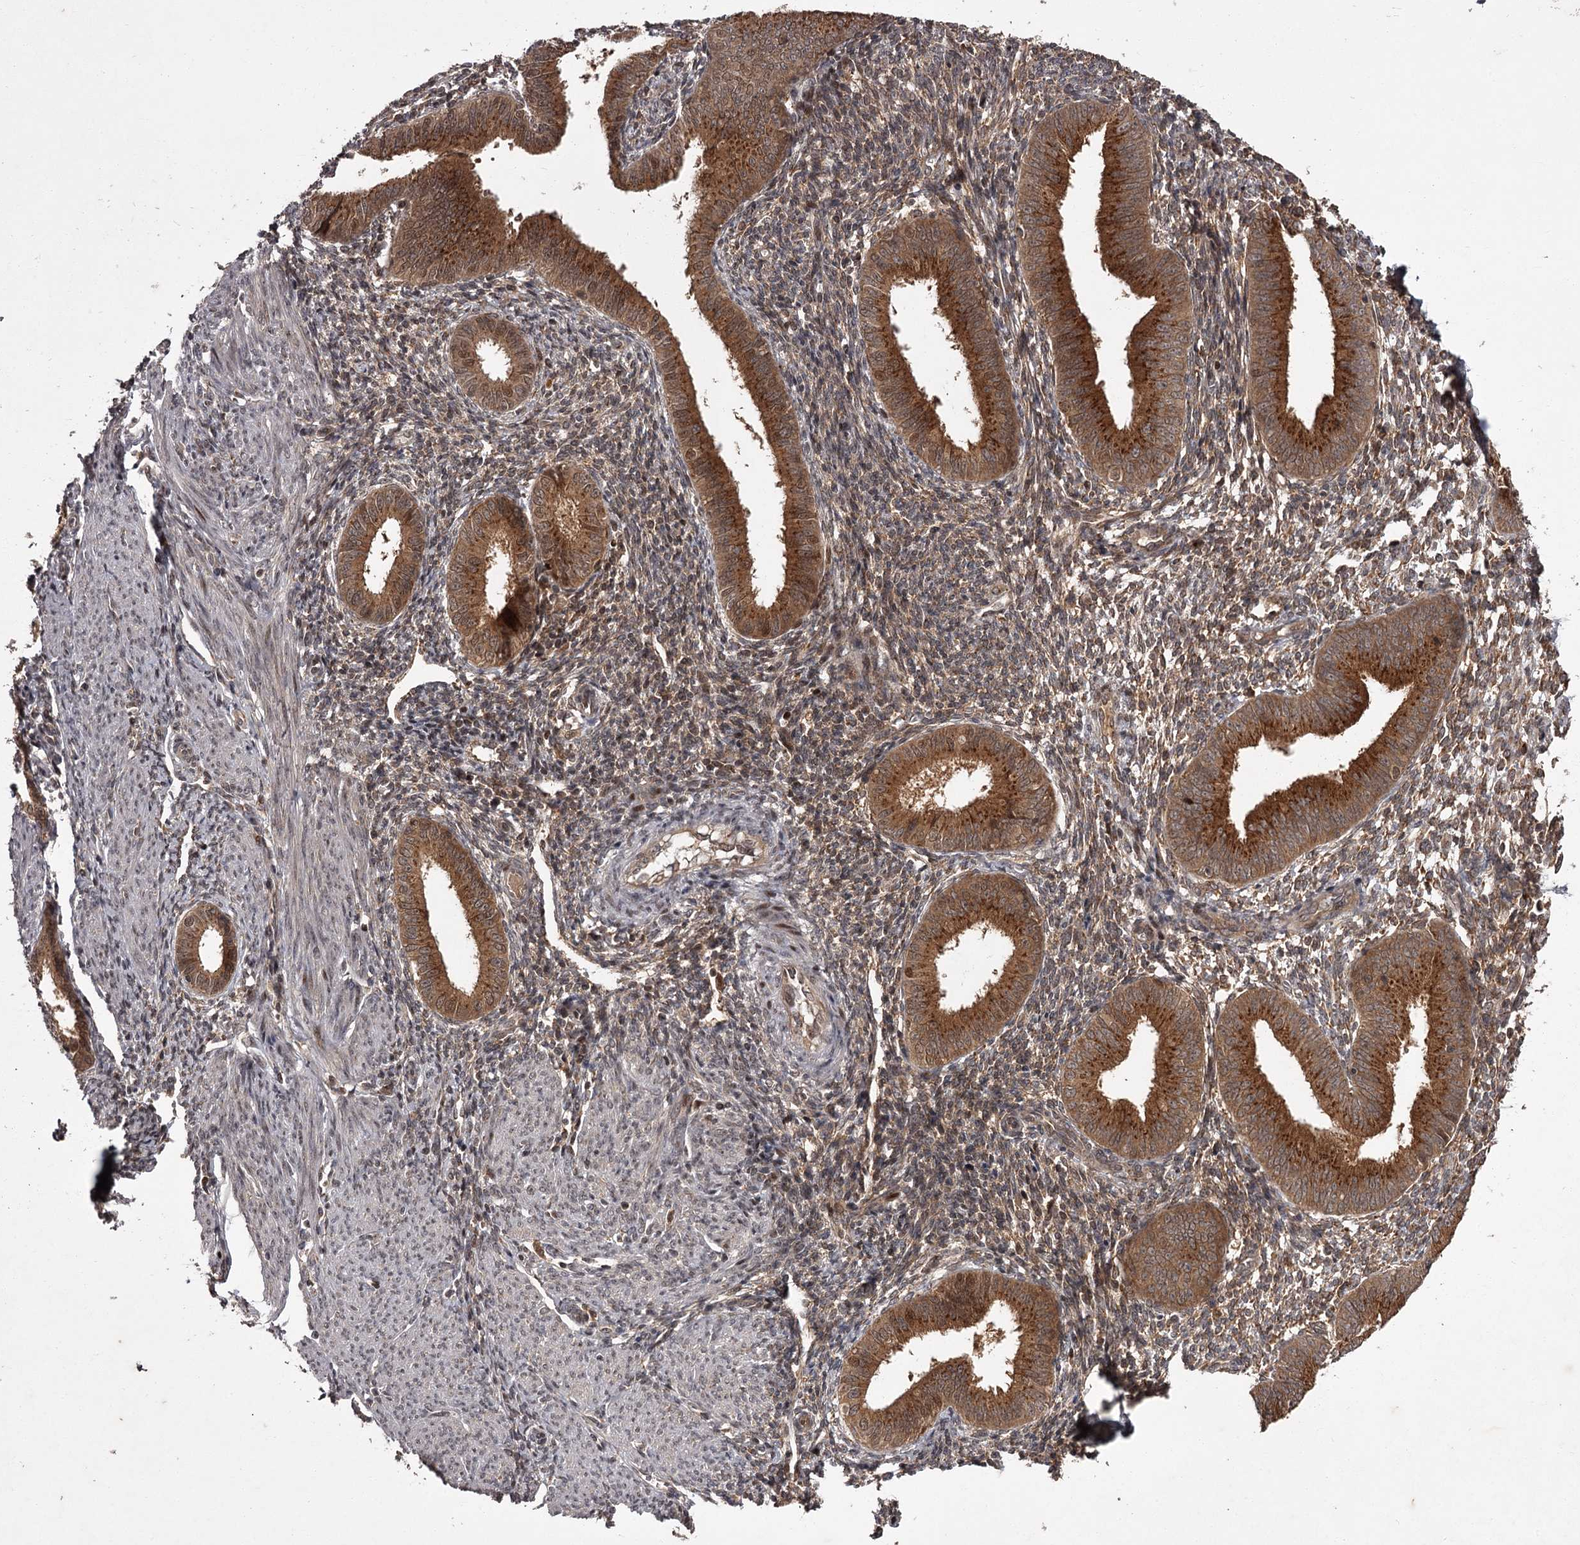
{"staining": {"intensity": "weak", "quantity": "25%-75%", "location": "cytoplasmic/membranous"}, "tissue": "endometrium", "cell_type": "Cells in endometrial stroma", "image_type": "normal", "snomed": [{"axis": "morphology", "description": "Normal tissue, NOS"}, {"axis": "topography", "description": "Uterus"}, {"axis": "topography", "description": "Endometrium"}], "caption": "Immunohistochemistry (IHC) histopathology image of unremarkable endometrium: human endometrium stained using immunohistochemistry displays low levels of weak protein expression localized specifically in the cytoplasmic/membranous of cells in endometrial stroma, appearing as a cytoplasmic/membranous brown color.", "gene": "TBC1D23", "patient": {"sex": "female", "age": 48}}